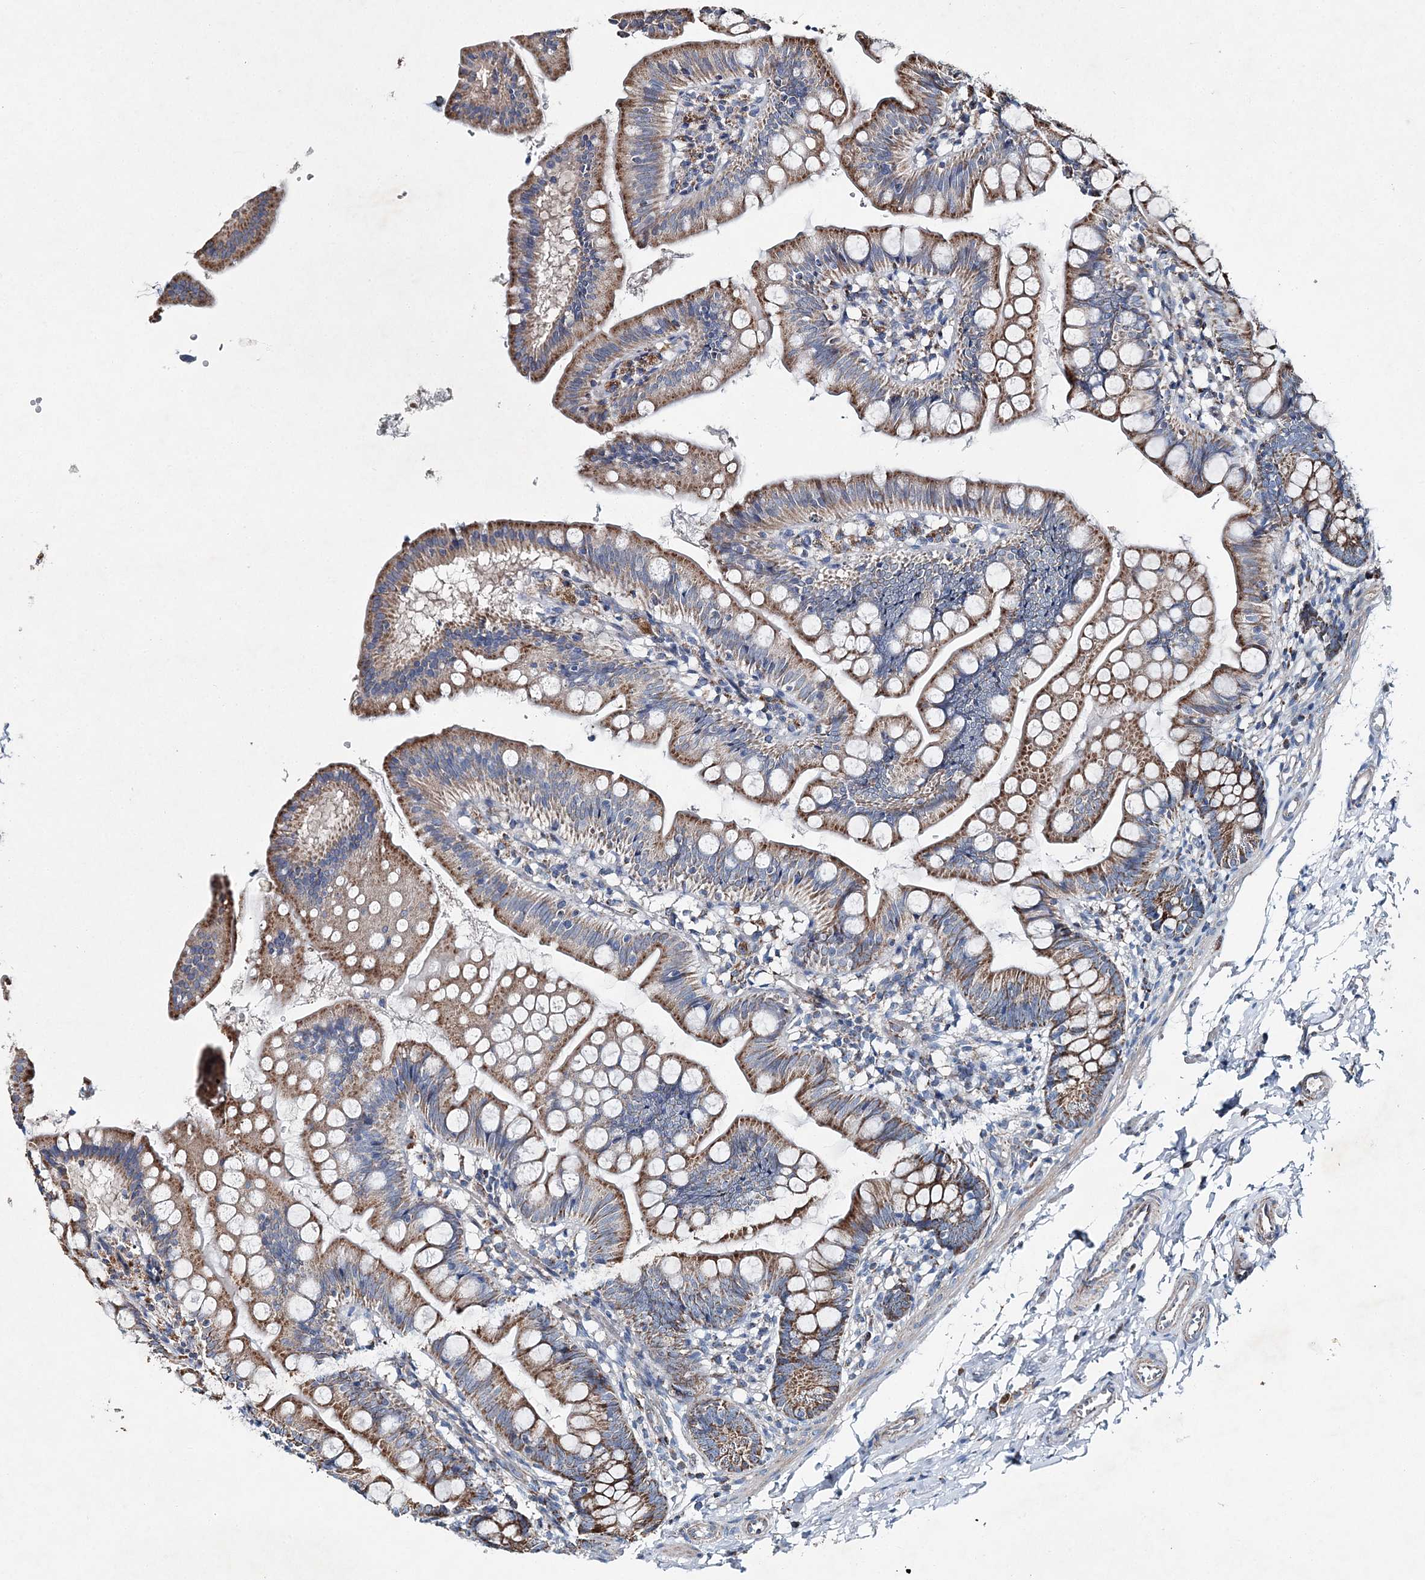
{"staining": {"intensity": "moderate", "quantity": ">75%", "location": "cytoplasmic/membranous"}, "tissue": "small intestine", "cell_type": "Glandular cells", "image_type": "normal", "snomed": [{"axis": "morphology", "description": "Normal tissue, NOS"}, {"axis": "topography", "description": "Small intestine"}], "caption": "Immunohistochemistry (IHC) (DAB) staining of benign small intestine displays moderate cytoplasmic/membranous protein positivity in approximately >75% of glandular cells.", "gene": "SPAG16", "patient": {"sex": "male", "age": 7}}